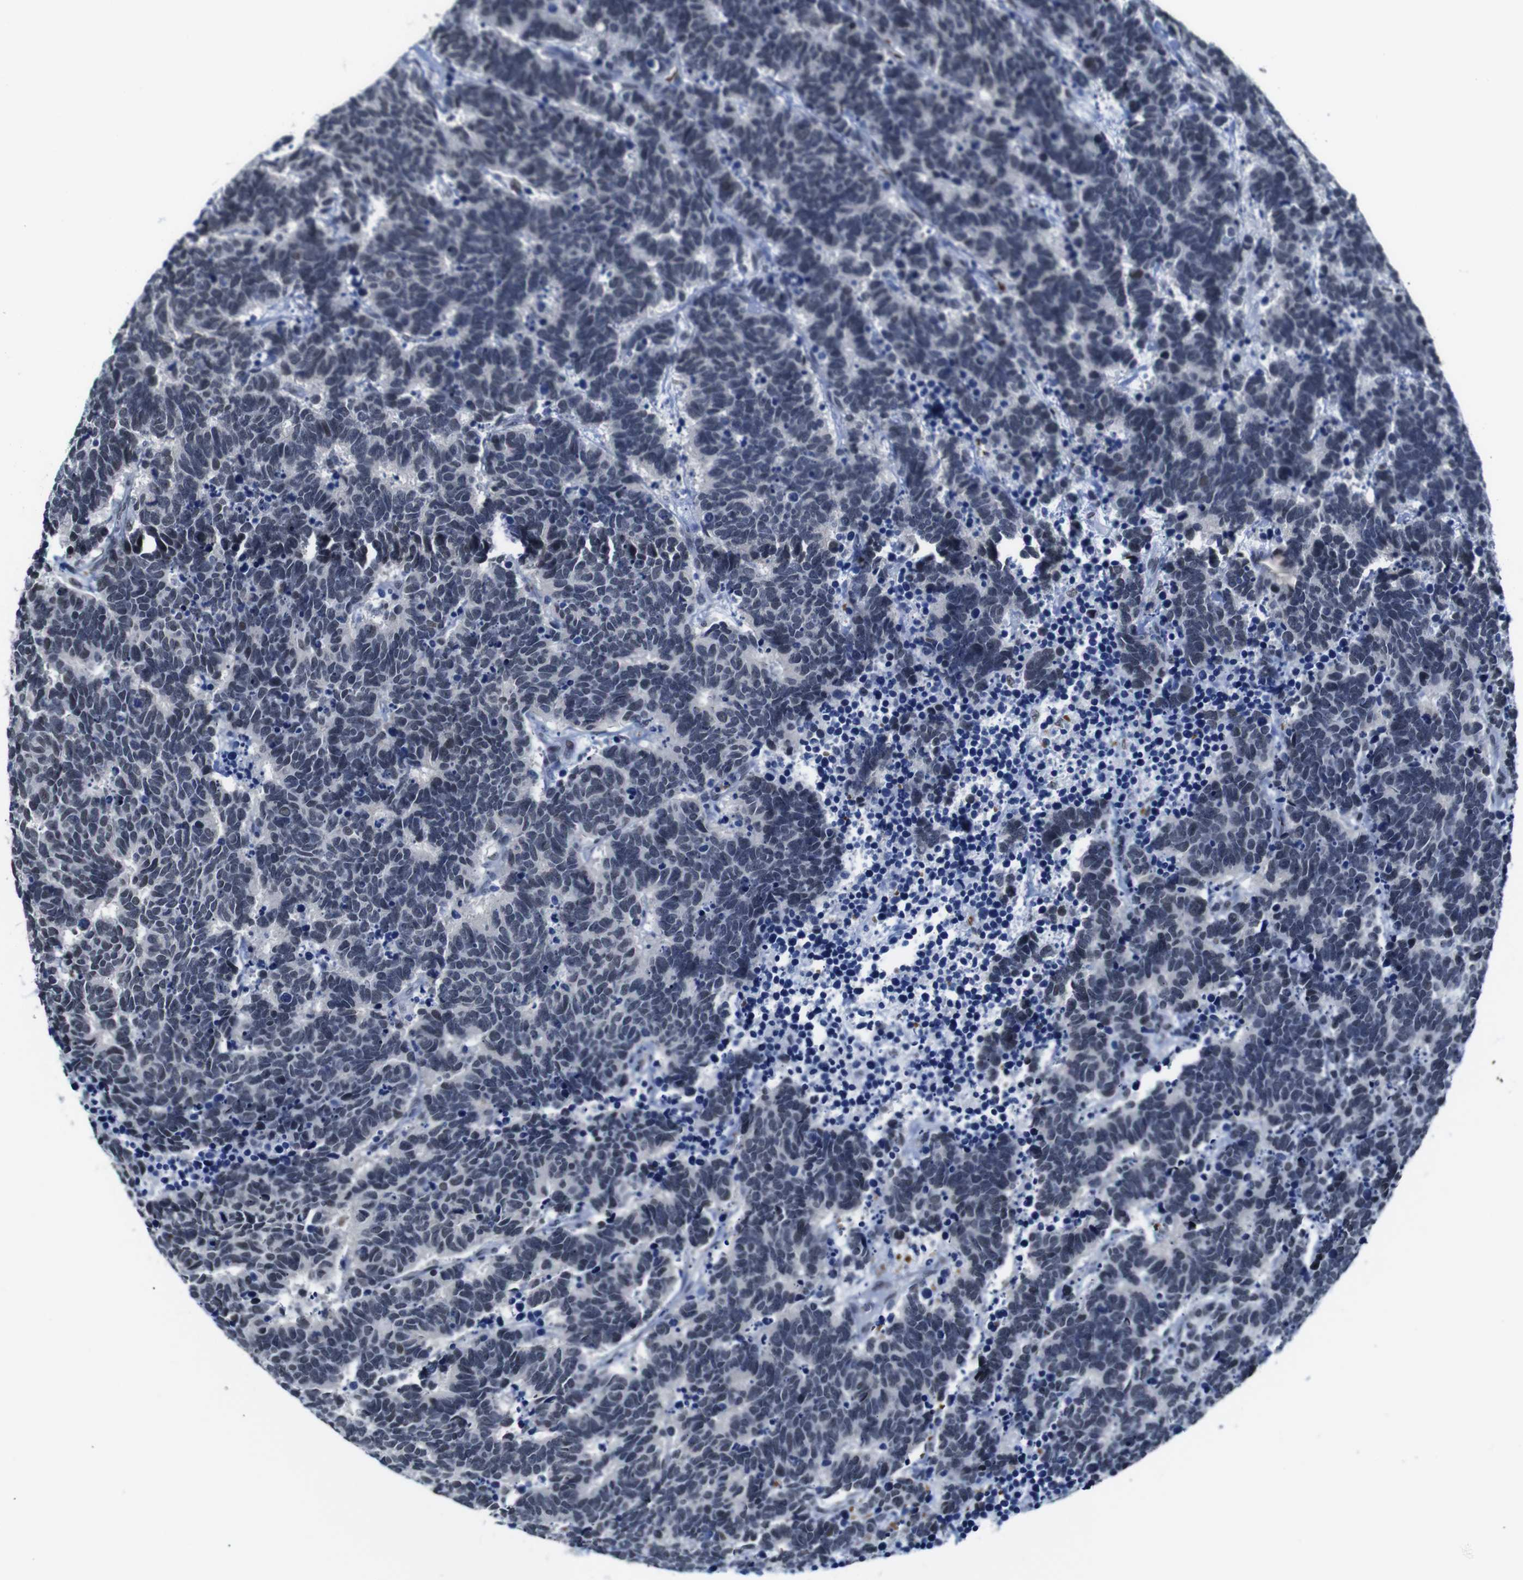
{"staining": {"intensity": "negative", "quantity": "none", "location": "none"}, "tissue": "carcinoid", "cell_type": "Tumor cells", "image_type": "cancer", "snomed": [{"axis": "morphology", "description": "Carcinoma, NOS"}, {"axis": "morphology", "description": "Carcinoid, malignant, NOS"}, {"axis": "topography", "description": "Urinary bladder"}], "caption": "Tumor cells show no significant positivity in carcinoid (malignant). (DAB immunohistochemistry with hematoxylin counter stain).", "gene": "ILDR2", "patient": {"sex": "male", "age": 57}}